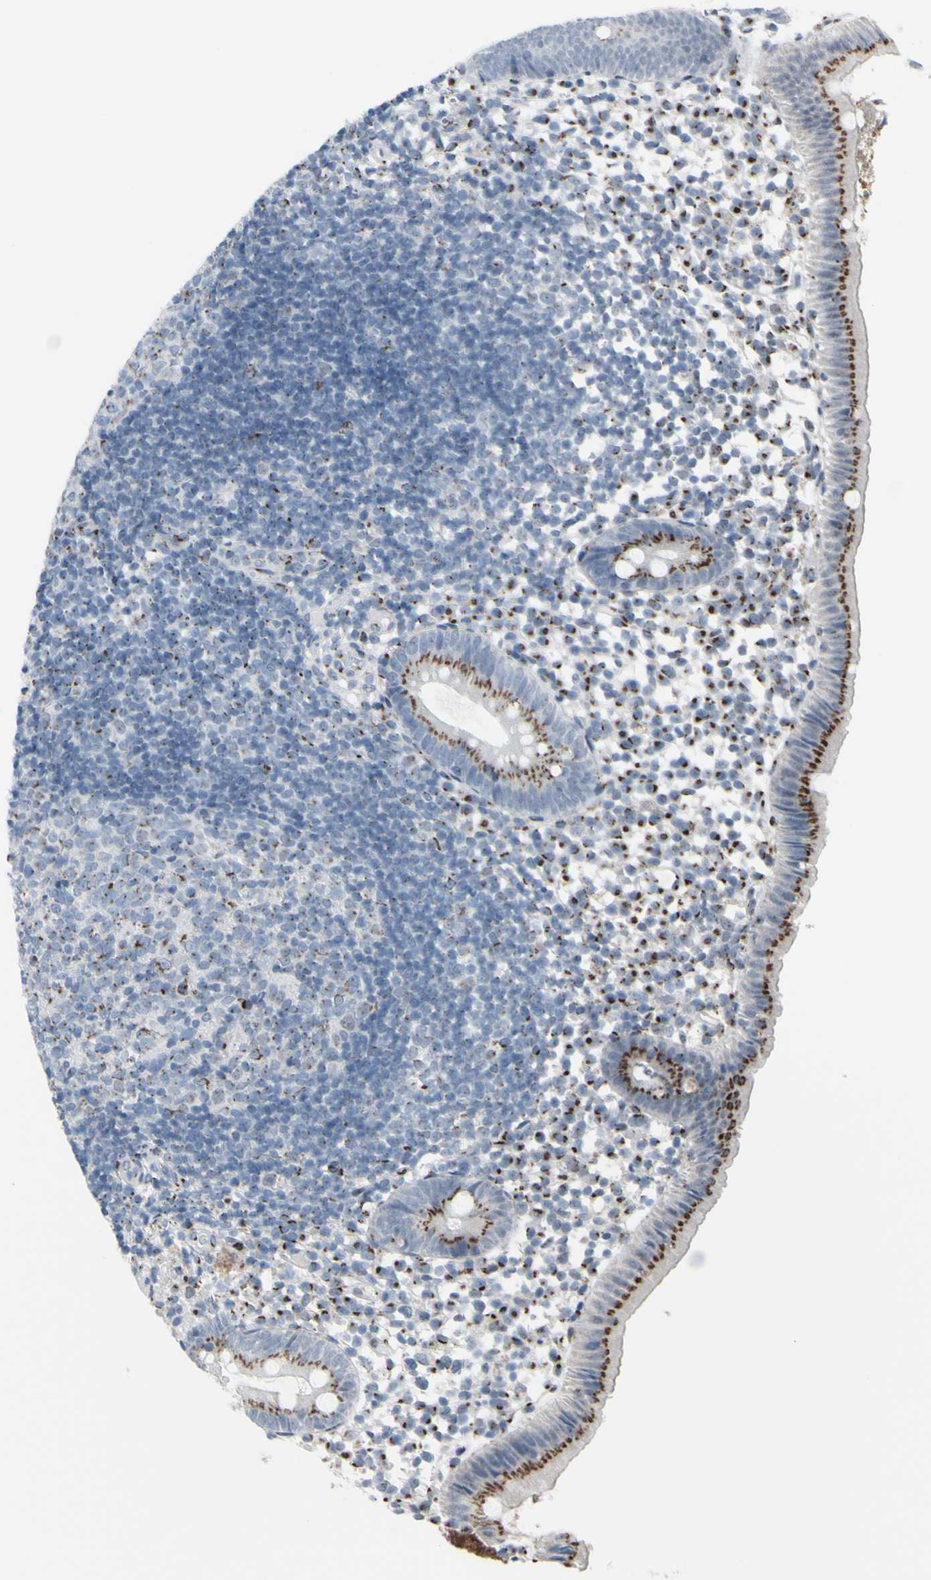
{"staining": {"intensity": "strong", "quantity": ">75%", "location": "cytoplasmic/membranous"}, "tissue": "appendix", "cell_type": "Glandular cells", "image_type": "normal", "snomed": [{"axis": "morphology", "description": "Normal tissue, NOS"}, {"axis": "topography", "description": "Appendix"}], "caption": "Protein analysis of normal appendix demonstrates strong cytoplasmic/membranous positivity in approximately >75% of glandular cells.", "gene": "GLG1", "patient": {"sex": "female", "age": 20}}